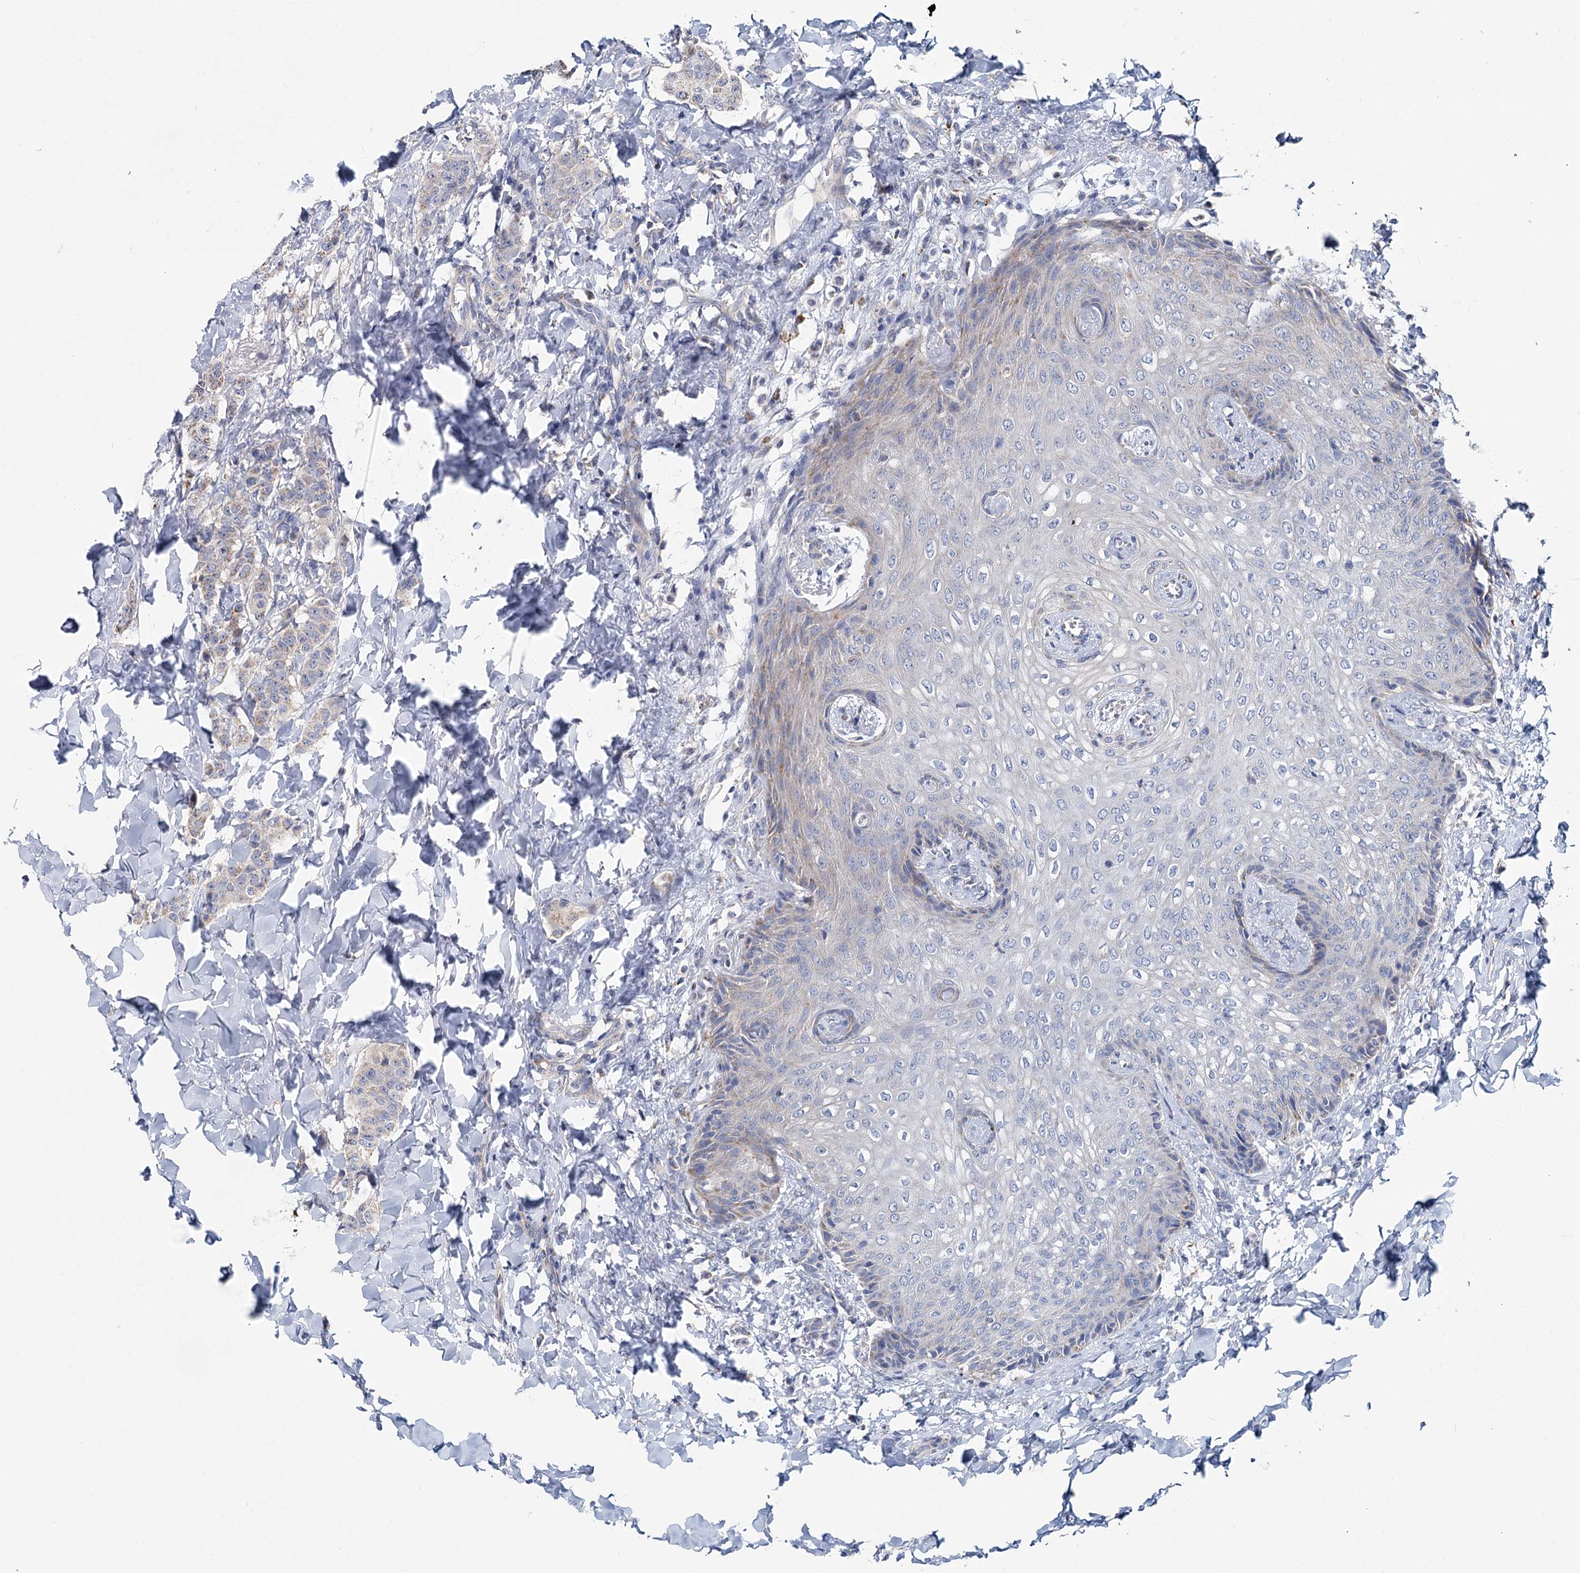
{"staining": {"intensity": "negative", "quantity": "none", "location": "none"}, "tissue": "breast cancer", "cell_type": "Tumor cells", "image_type": "cancer", "snomed": [{"axis": "morphology", "description": "Duct carcinoma"}, {"axis": "topography", "description": "Breast"}], "caption": "Tumor cells are negative for protein expression in human breast cancer (intraductal carcinoma). (IHC, brightfield microscopy, high magnification).", "gene": "ANKRD16", "patient": {"sex": "female", "age": 40}}